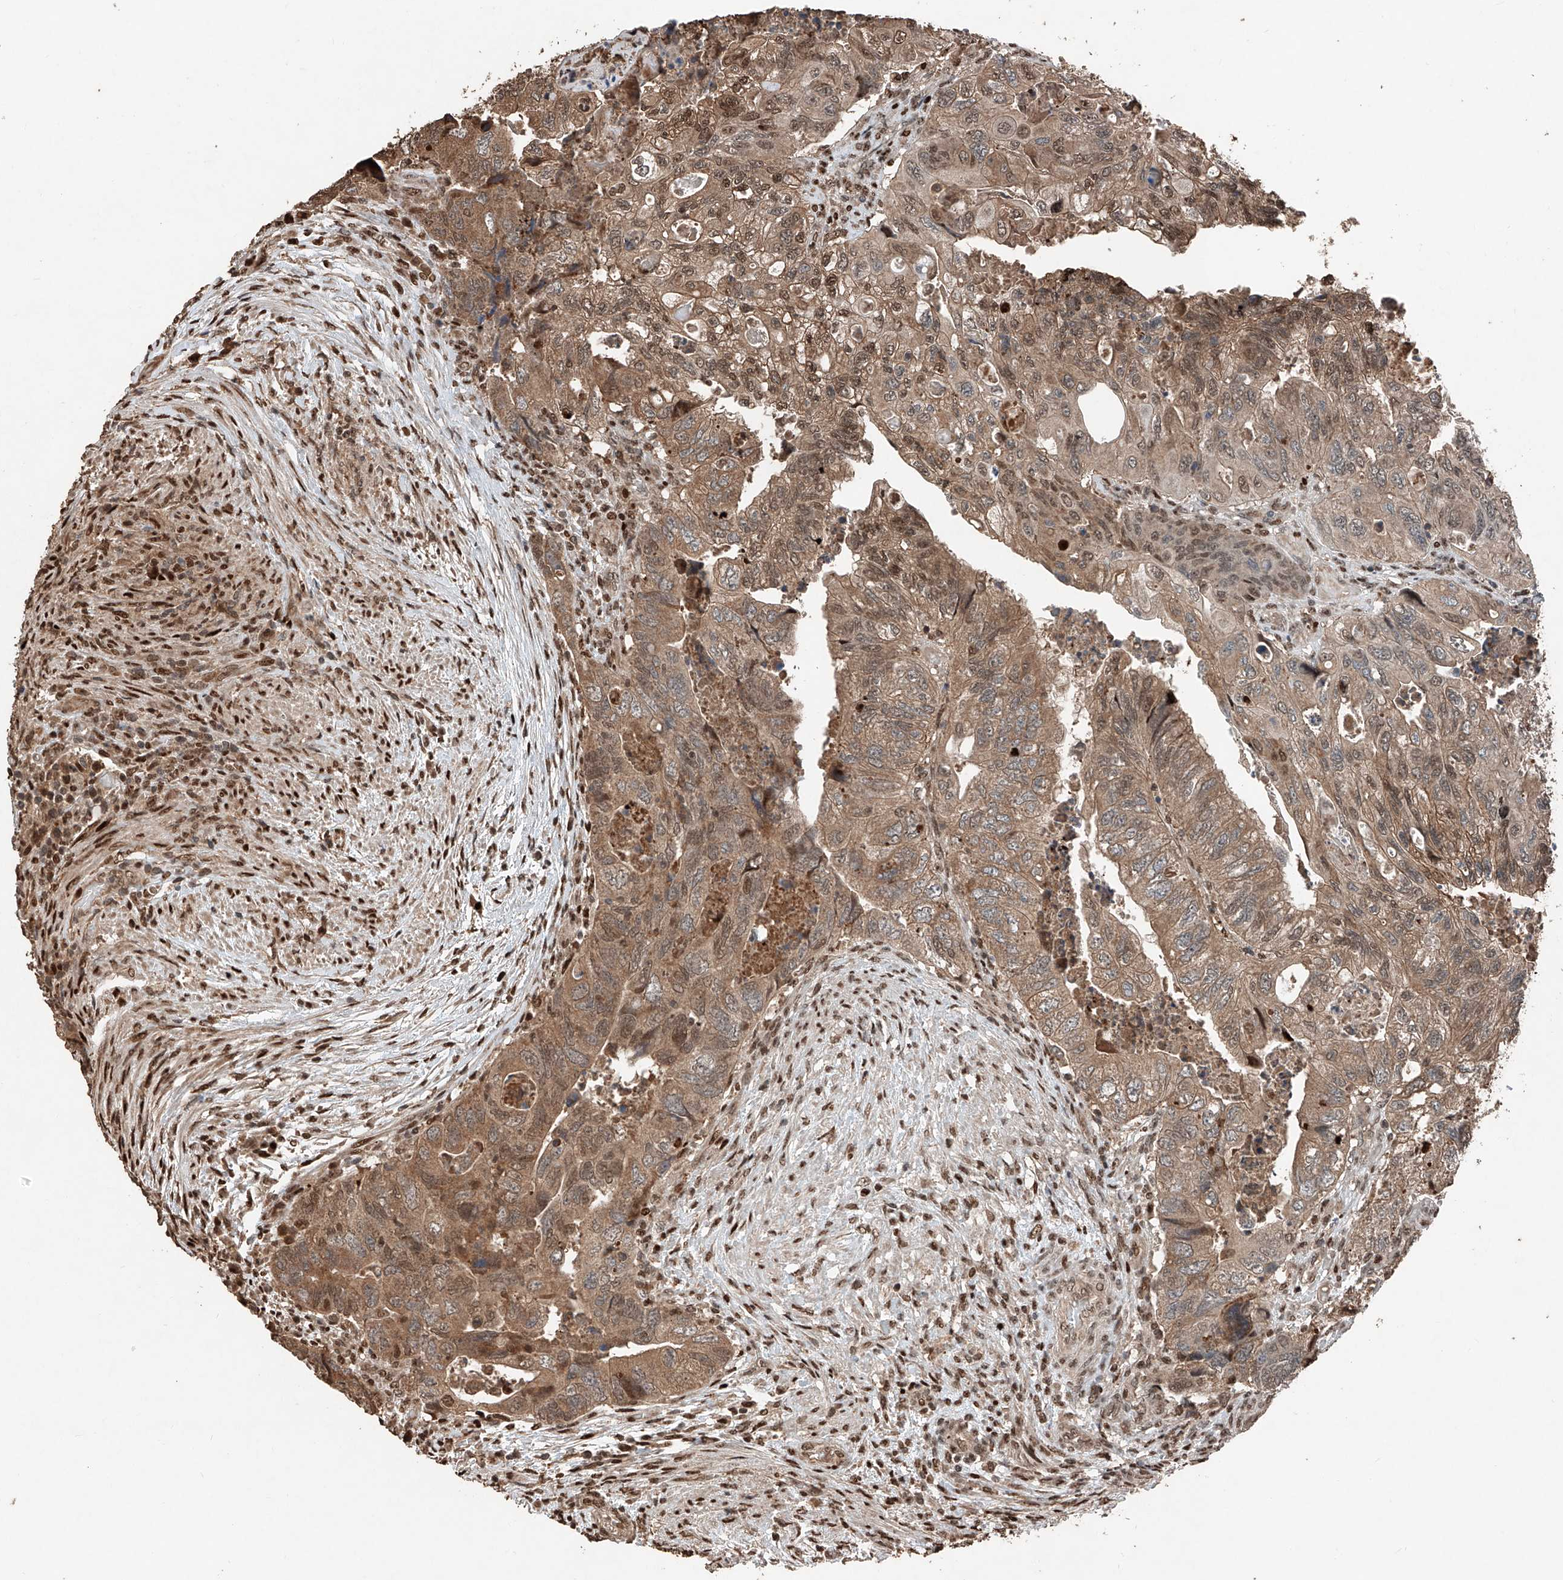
{"staining": {"intensity": "moderate", "quantity": ">75%", "location": "cytoplasmic/membranous,nuclear"}, "tissue": "colorectal cancer", "cell_type": "Tumor cells", "image_type": "cancer", "snomed": [{"axis": "morphology", "description": "Adenocarcinoma, NOS"}, {"axis": "topography", "description": "Rectum"}], "caption": "Immunohistochemical staining of colorectal adenocarcinoma reveals medium levels of moderate cytoplasmic/membranous and nuclear protein positivity in about >75% of tumor cells. (Stains: DAB in brown, nuclei in blue, Microscopy: brightfield microscopy at high magnification).", "gene": "RMND1", "patient": {"sex": "male", "age": 63}}